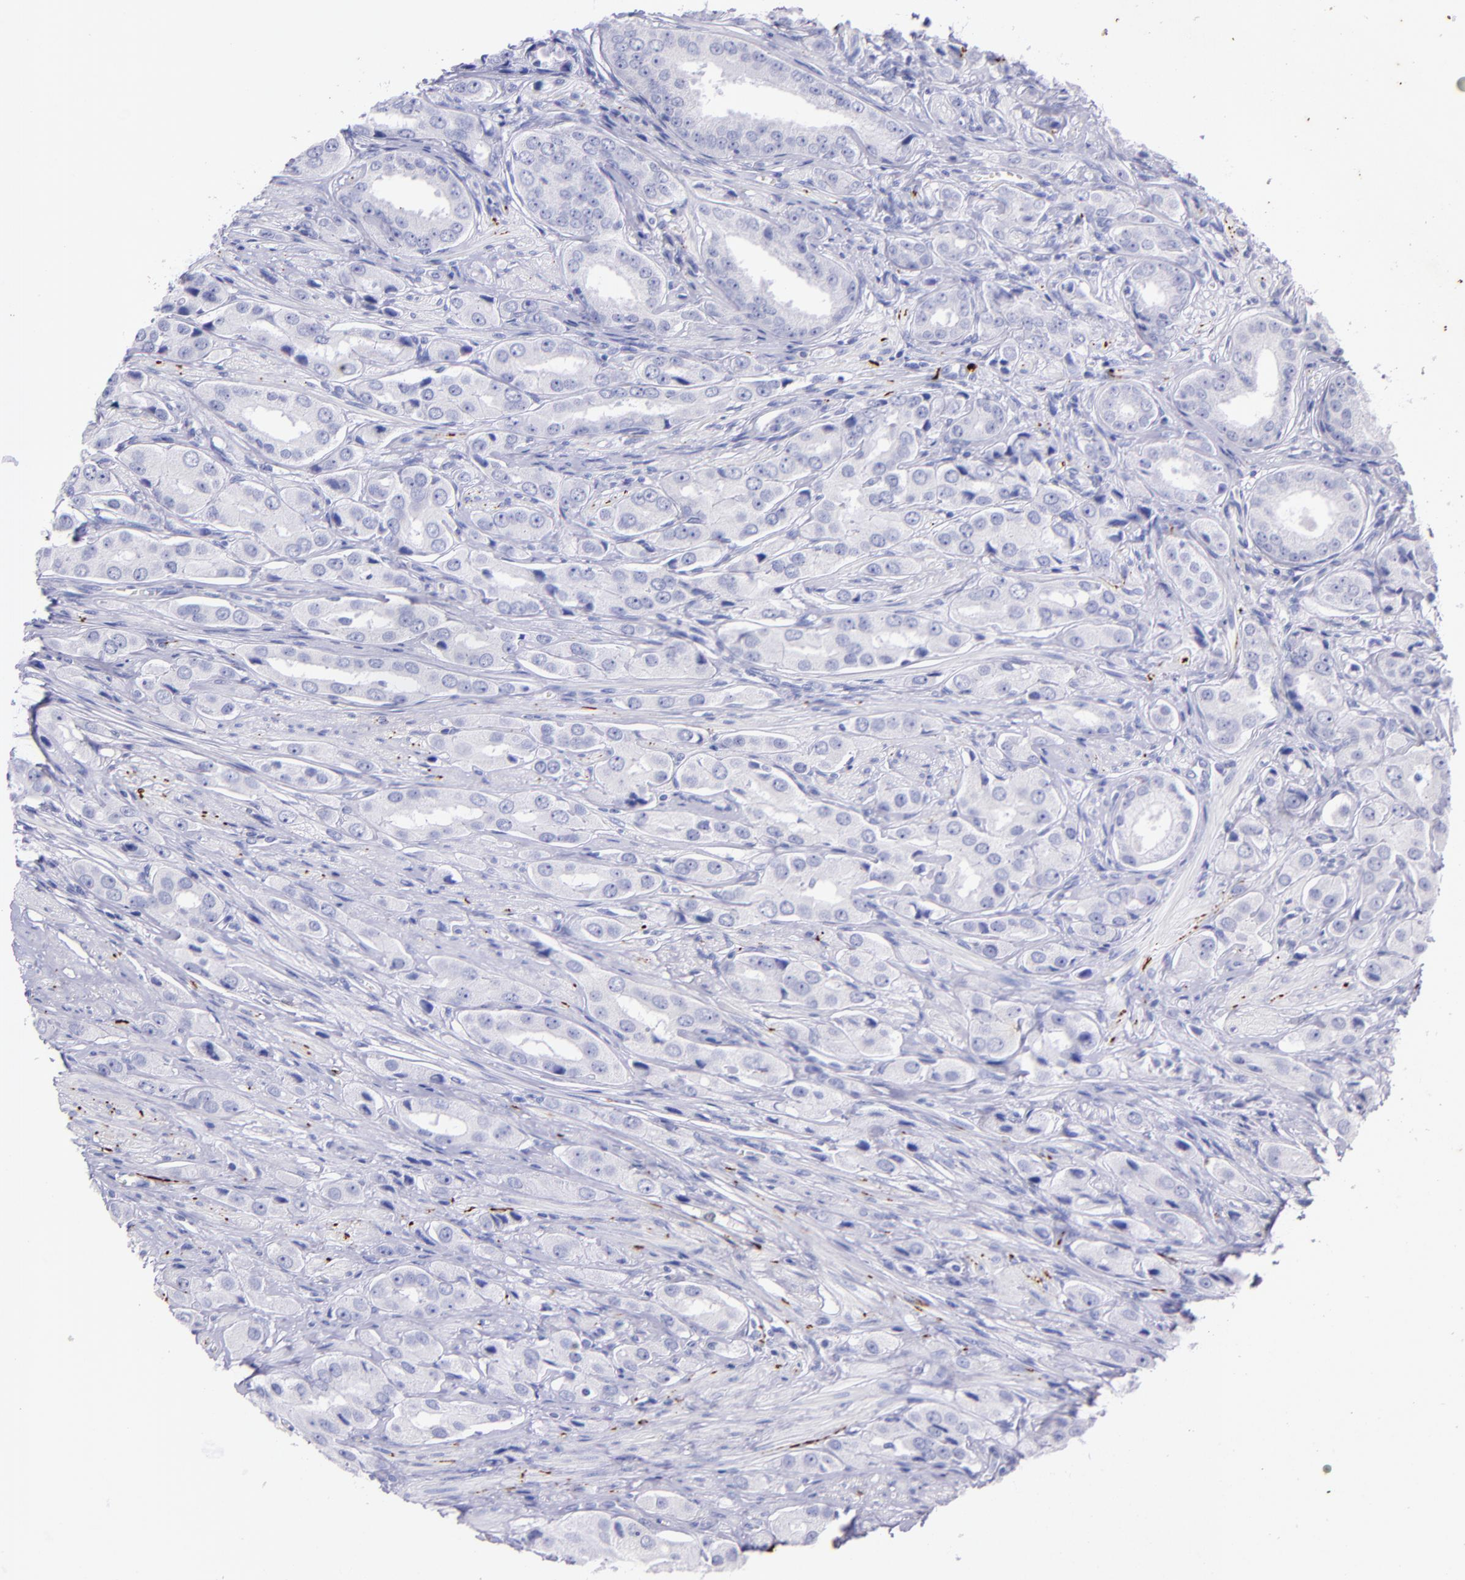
{"staining": {"intensity": "negative", "quantity": "none", "location": "none"}, "tissue": "prostate cancer", "cell_type": "Tumor cells", "image_type": "cancer", "snomed": [{"axis": "morphology", "description": "Adenocarcinoma, Medium grade"}, {"axis": "topography", "description": "Prostate"}], "caption": "Prostate medium-grade adenocarcinoma was stained to show a protein in brown. There is no significant positivity in tumor cells.", "gene": "UCHL1", "patient": {"sex": "male", "age": 53}}